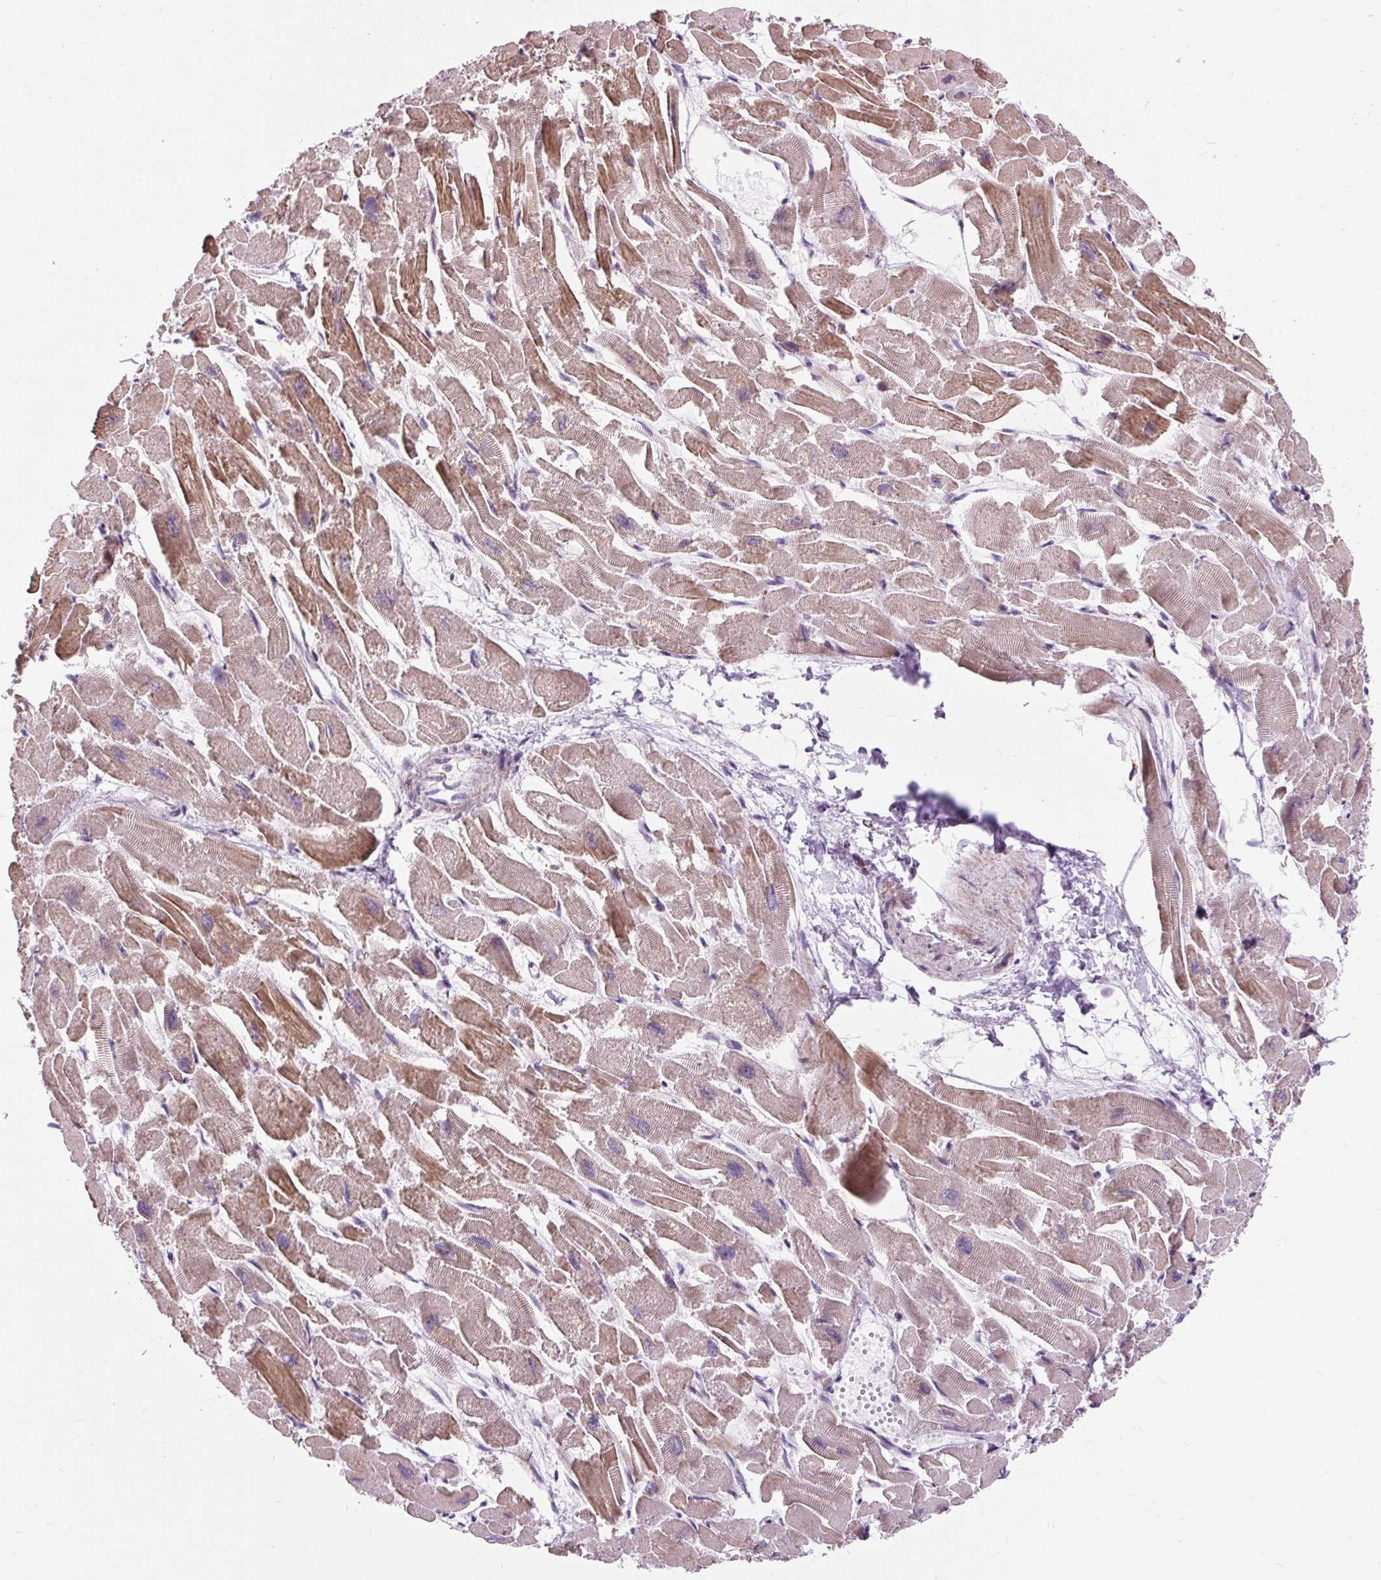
{"staining": {"intensity": "strong", "quantity": "25%-75%", "location": "cytoplasmic/membranous"}, "tissue": "heart muscle", "cell_type": "Cardiomyocytes", "image_type": "normal", "snomed": [{"axis": "morphology", "description": "Normal tissue, NOS"}, {"axis": "topography", "description": "Heart"}], "caption": "IHC histopathology image of normal heart muscle: human heart muscle stained using IHC demonstrates high levels of strong protein expression localized specifically in the cytoplasmic/membranous of cardiomyocytes, appearing as a cytoplasmic/membranous brown color.", "gene": "CISD3", "patient": {"sex": "male", "age": 54}}